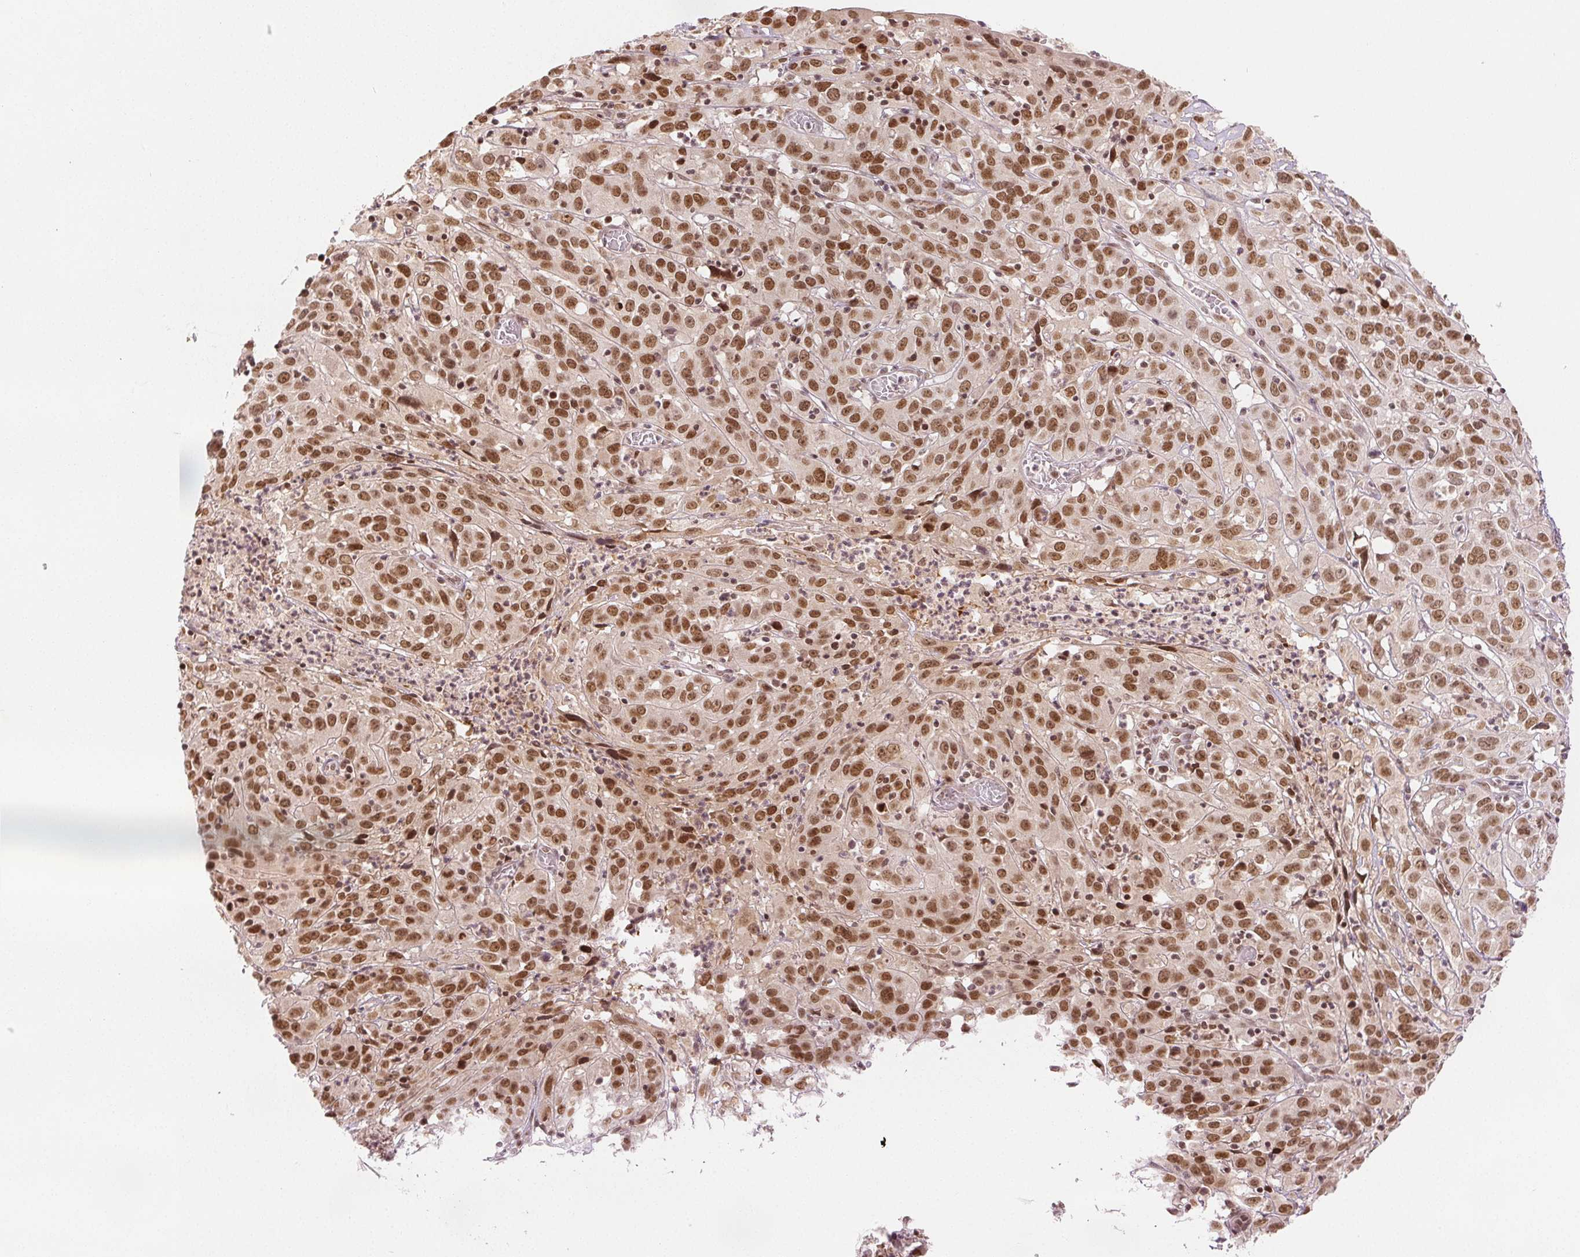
{"staining": {"intensity": "moderate", "quantity": ">75%", "location": "nuclear"}, "tissue": "cervical cancer", "cell_type": "Tumor cells", "image_type": "cancer", "snomed": [{"axis": "morphology", "description": "Squamous cell carcinoma, NOS"}, {"axis": "topography", "description": "Cervix"}], "caption": "Cervical squamous cell carcinoma stained for a protein (brown) exhibits moderate nuclear positive staining in about >75% of tumor cells.", "gene": "DEK", "patient": {"sex": "female", "age": 32}}